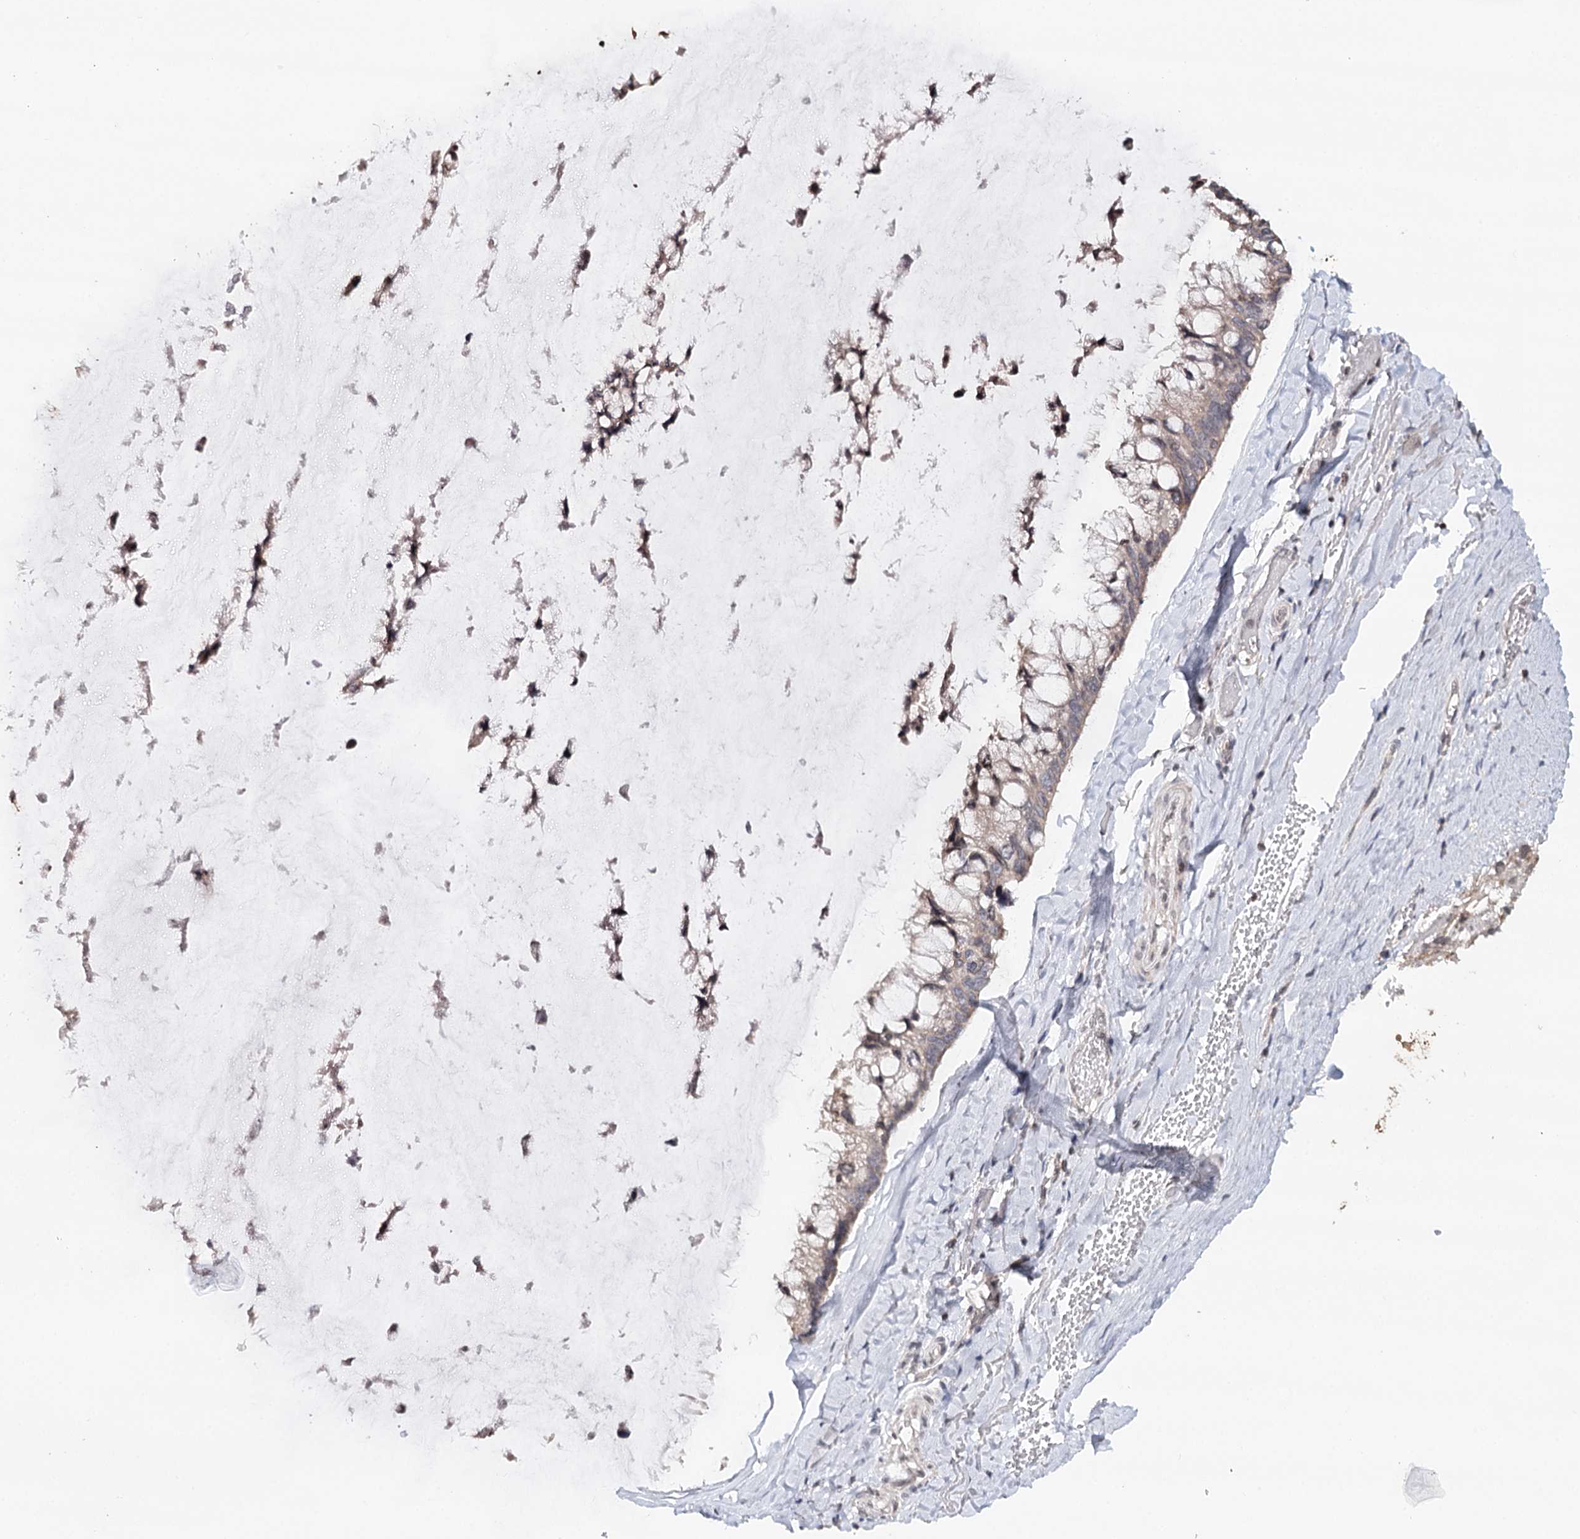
{"staining": {"intensity": "weak", "quantity": ">75%", "location": "cytoplasmic/membranous"}, "tissue": "ovarian cancer", "cell_type": "Tumor cells", "image_type": "cancer", "snomed": [{"axis": "morphology", "description": "Cystadenocarcinoma, mucinous, NOS"}, {"axis": "topography", "description": "Ovary"}], "caption": "A brown stain labels weak cytoplasmic/membranous expression of a protein in human ovarian cancer tumor cells.", "gene": "ICOS", "patient": {"sex": "female", "age": 39}}